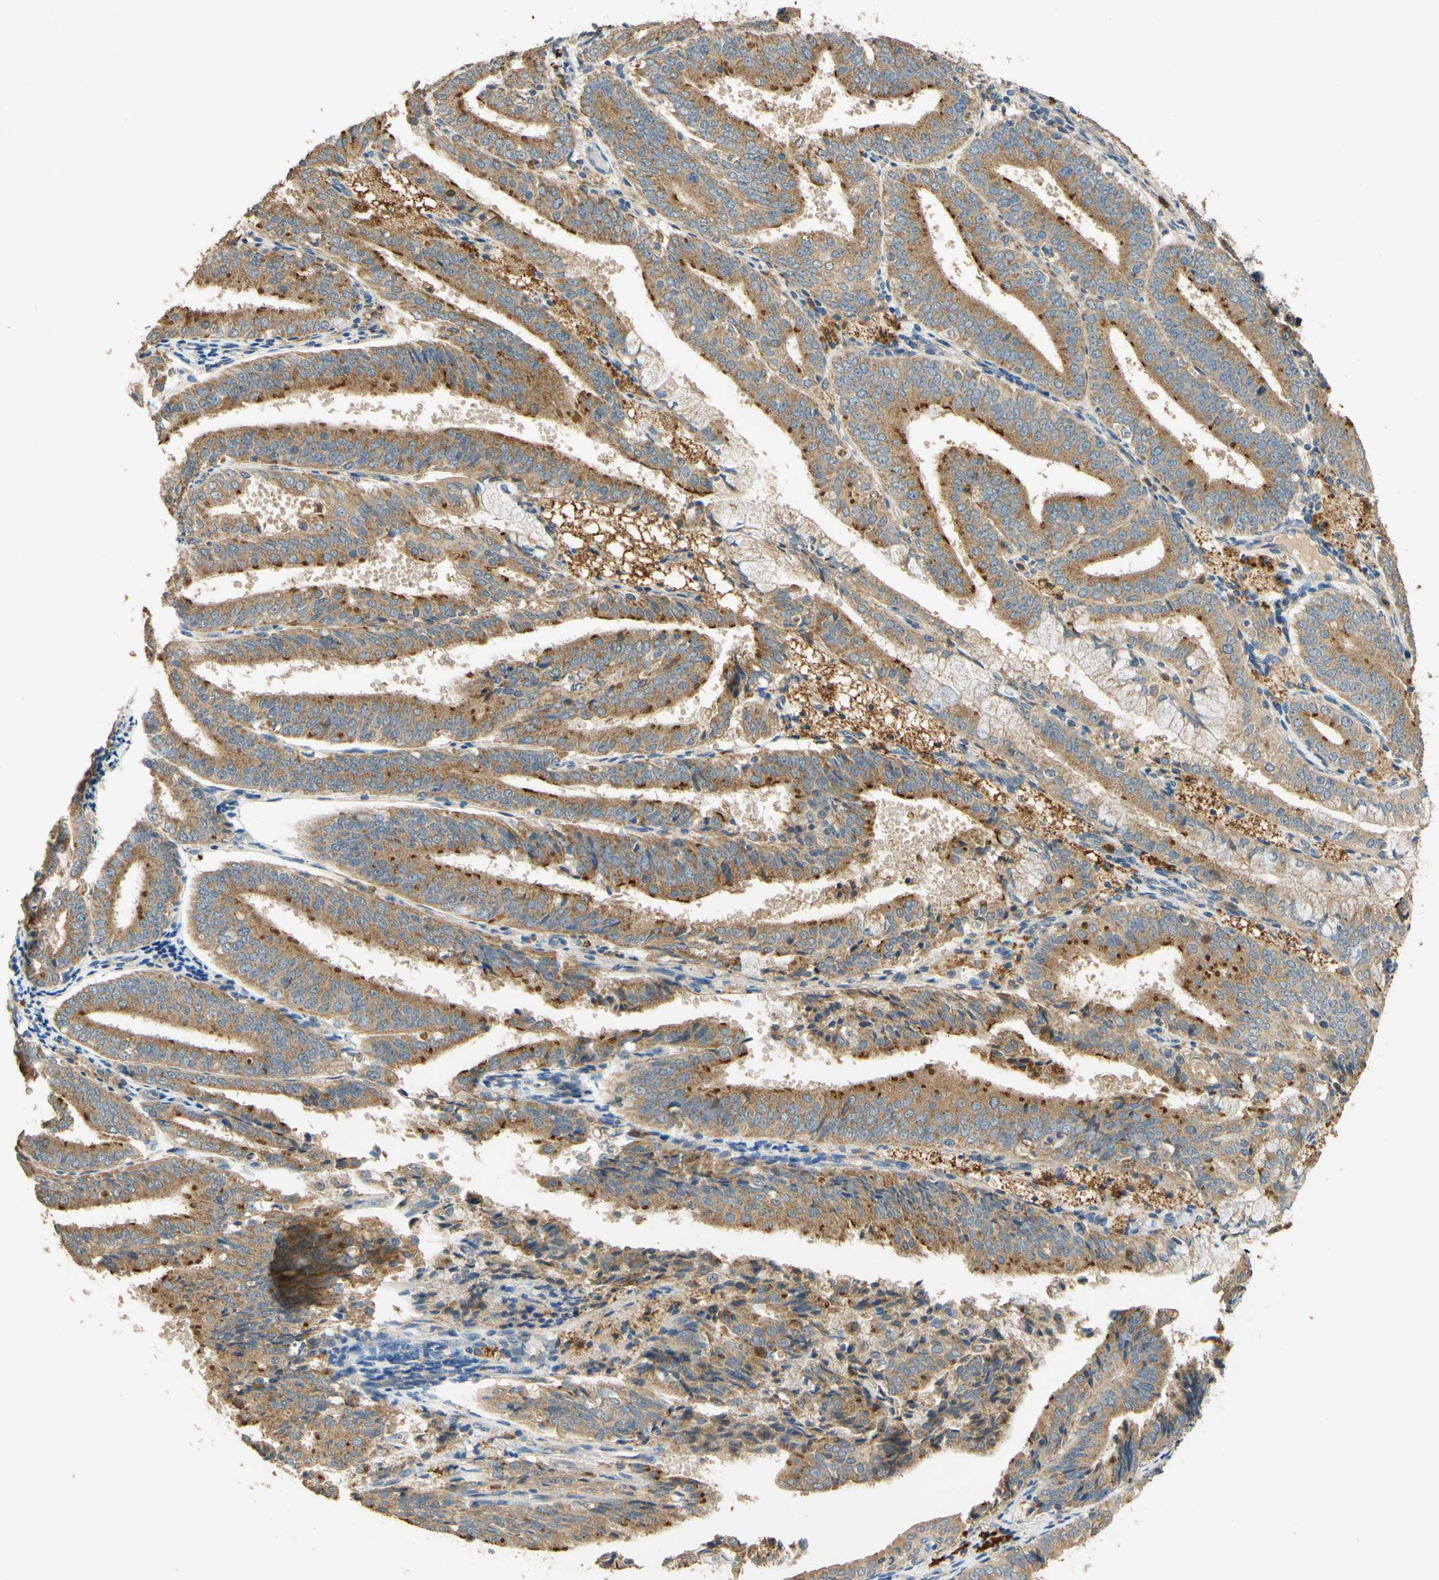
{"staining": {"intensity": "moderate", "quantity": ">75%", "location": "cytoplasmic/membranous"}, "tissue": "endometrial cancer", "cell_type": "Tumor cells", "image_type": "cancer", "snomed": [{"axis": "morphology", "description": "Adenocarcinoma, NOS"}, {"axis": "topography", "description": "Endometrium"}], "caption": "High-magnification brightfield microscopy of endometrial adenocarcinoma stained with DAB (brown) and counterstained with hematoxylin (blue). tumor cells exhibit moderate cytoplasmic/membranous staining is identified in about>75% of cells.", "gene": "ENTREP2", "patient": {"sex": "female", "age": 63}}